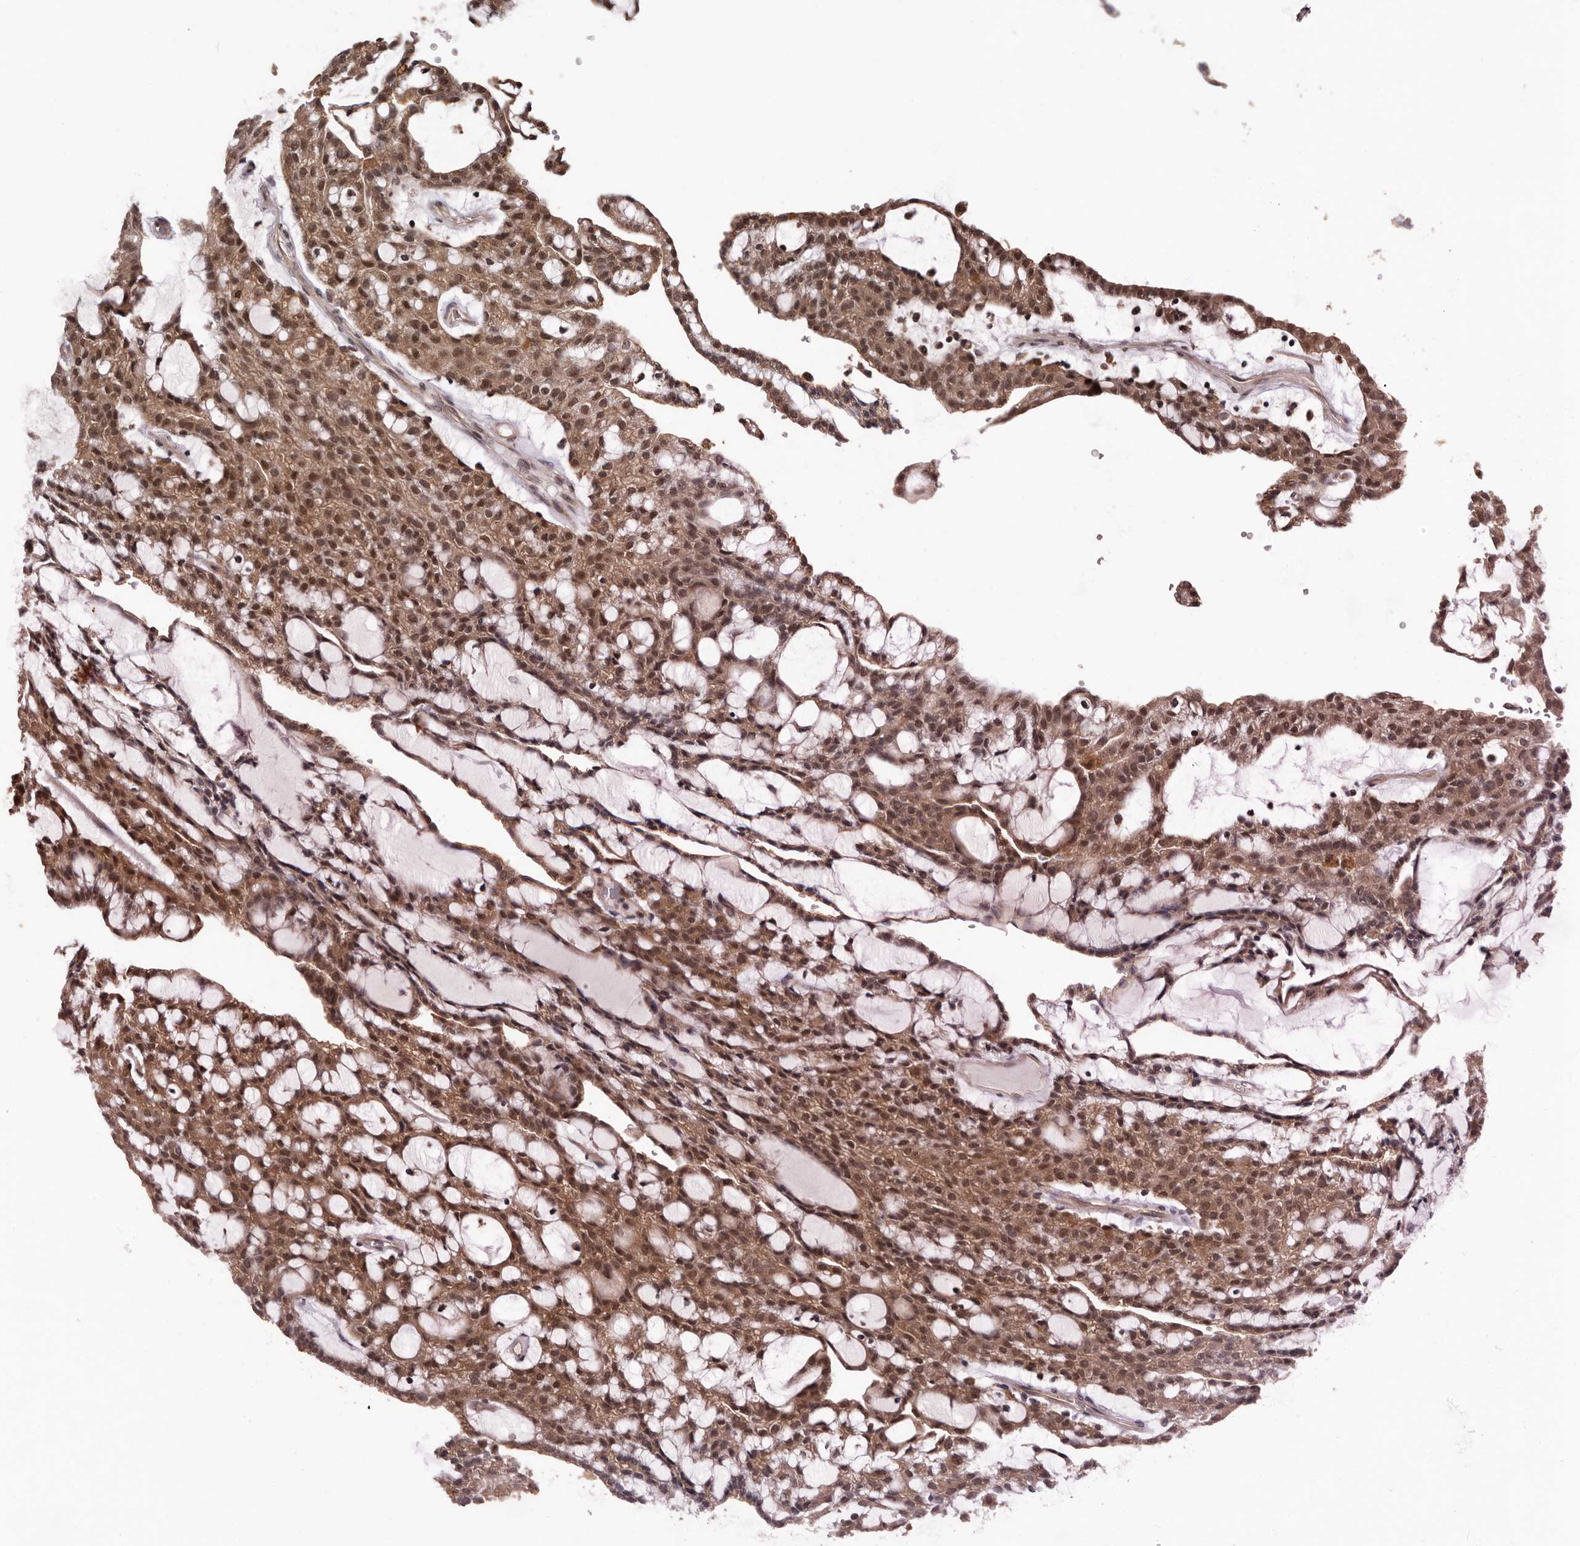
{"staining": {"intensity": "moderate", "quantity": ">75%", "location": "cytoplasmic/membranous,nuclear"}, "tissue": "renal cancer", "cell_type": "Tumor cells", "image_type": "cancer", "snomed": [{"axis": "morphology", "description": "Adenocarcinoma, NOS"}, {"axis": "topography", "description": "Kidney"}], "caption": "High-power microscopy captured an IHC histopathology image of adenocarcinoma (renal), revealing moderate cytoplasmic/membranous and nuclear positivity in about >75% of tumor cells.", "gene": "VPS37A", "patient": {"sex": "male", "age": 63}}